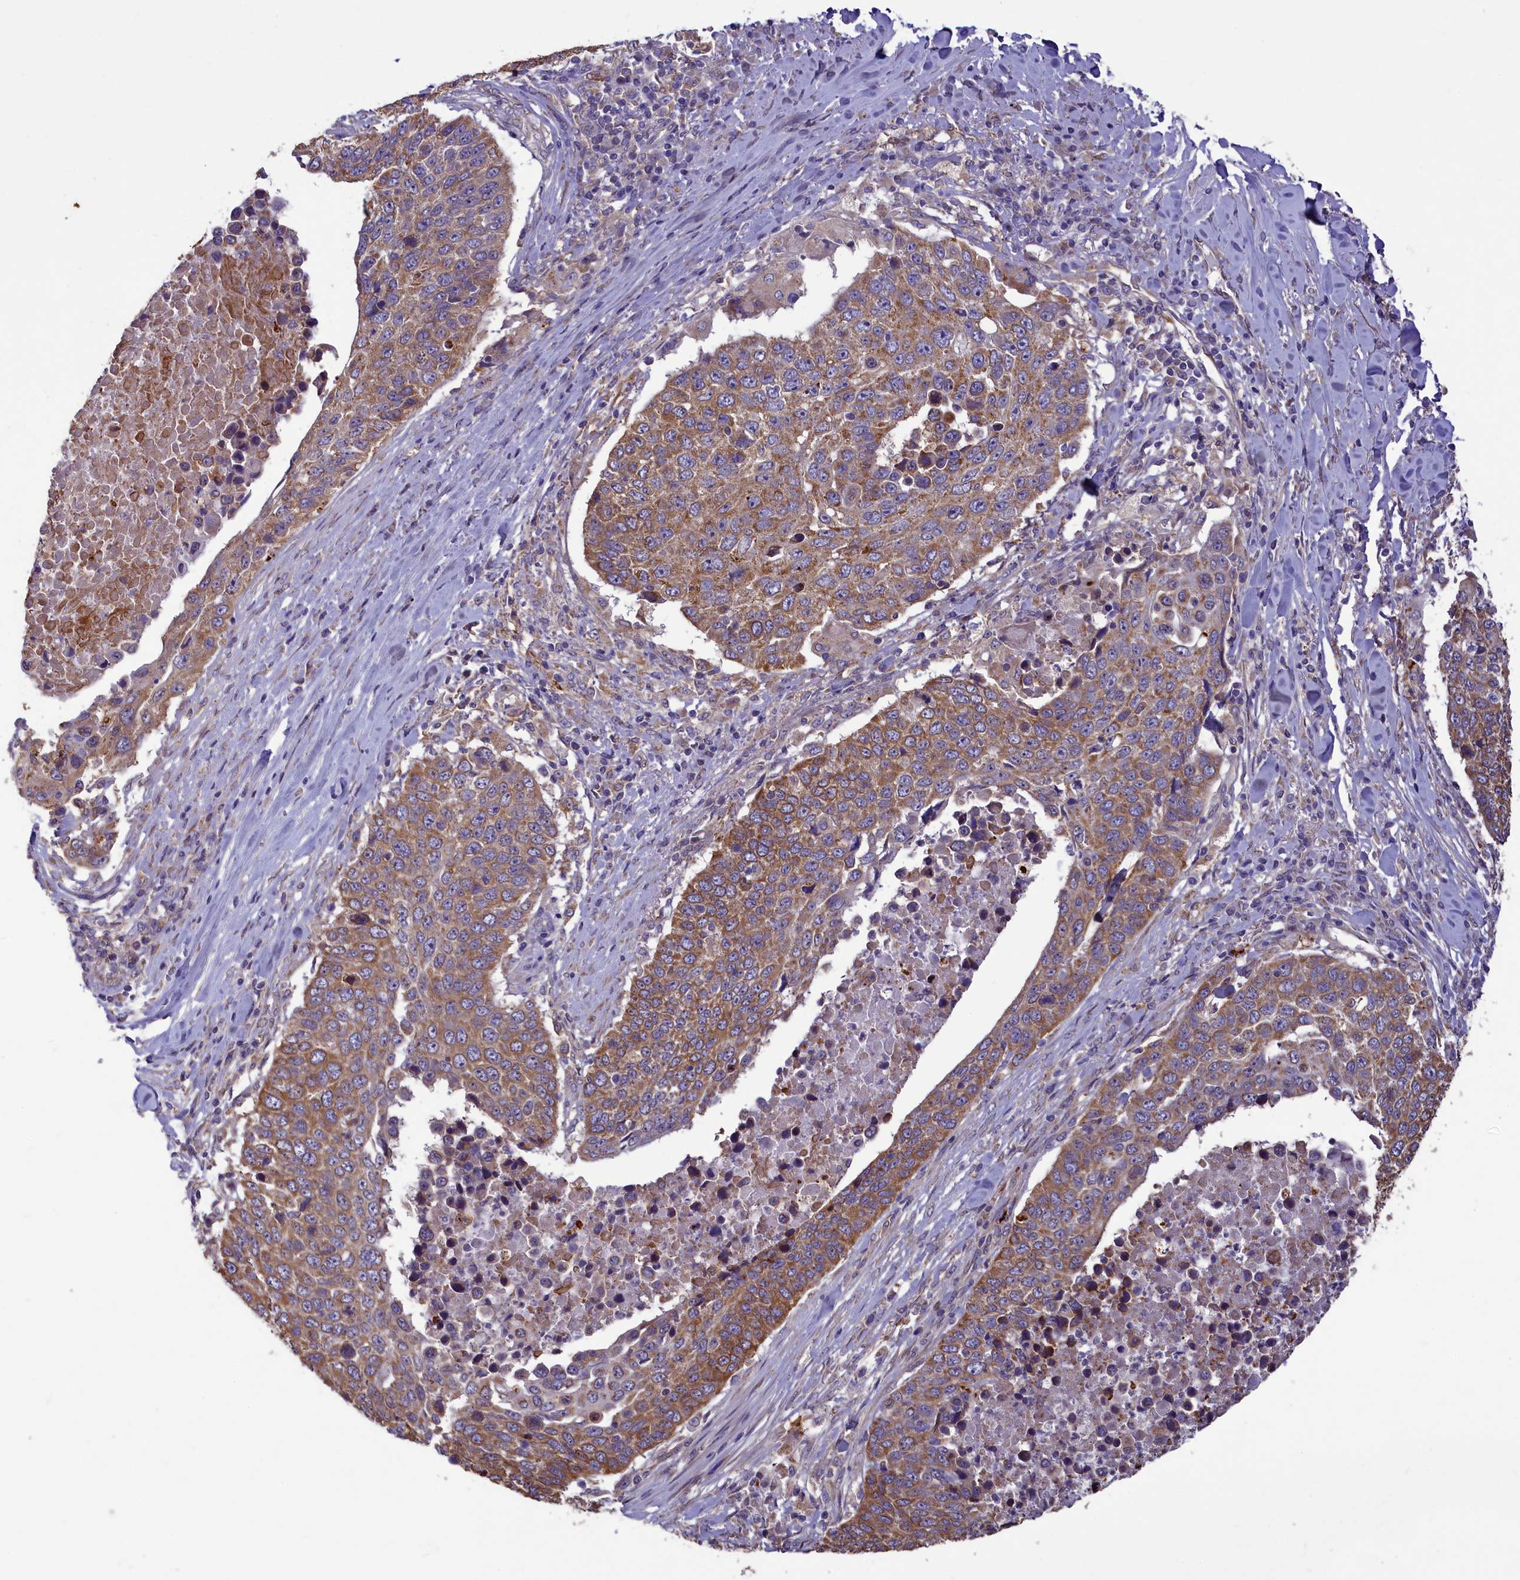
{"staining": {"intensity": "moderate", "quantity": ">75%", "location": "cytoplasmic/membranous"}, "tissue": "lung cancer", "cell_type": "Tumor cells", "image_type": "cancer", "snomed": [{"axis": "morphology", "description": "Squamous cell carcinoma, NOS"}, {"axis": "topography", "description": "Lung"}], "caption": "This is an image of IHC staining of lung squamous cell carcinoma, which shows moderate positivity in the cytoplasmic/membranous of tumor cells.", "gene": "ACAD8", "patient": {"sex": "male", "age": 66}}